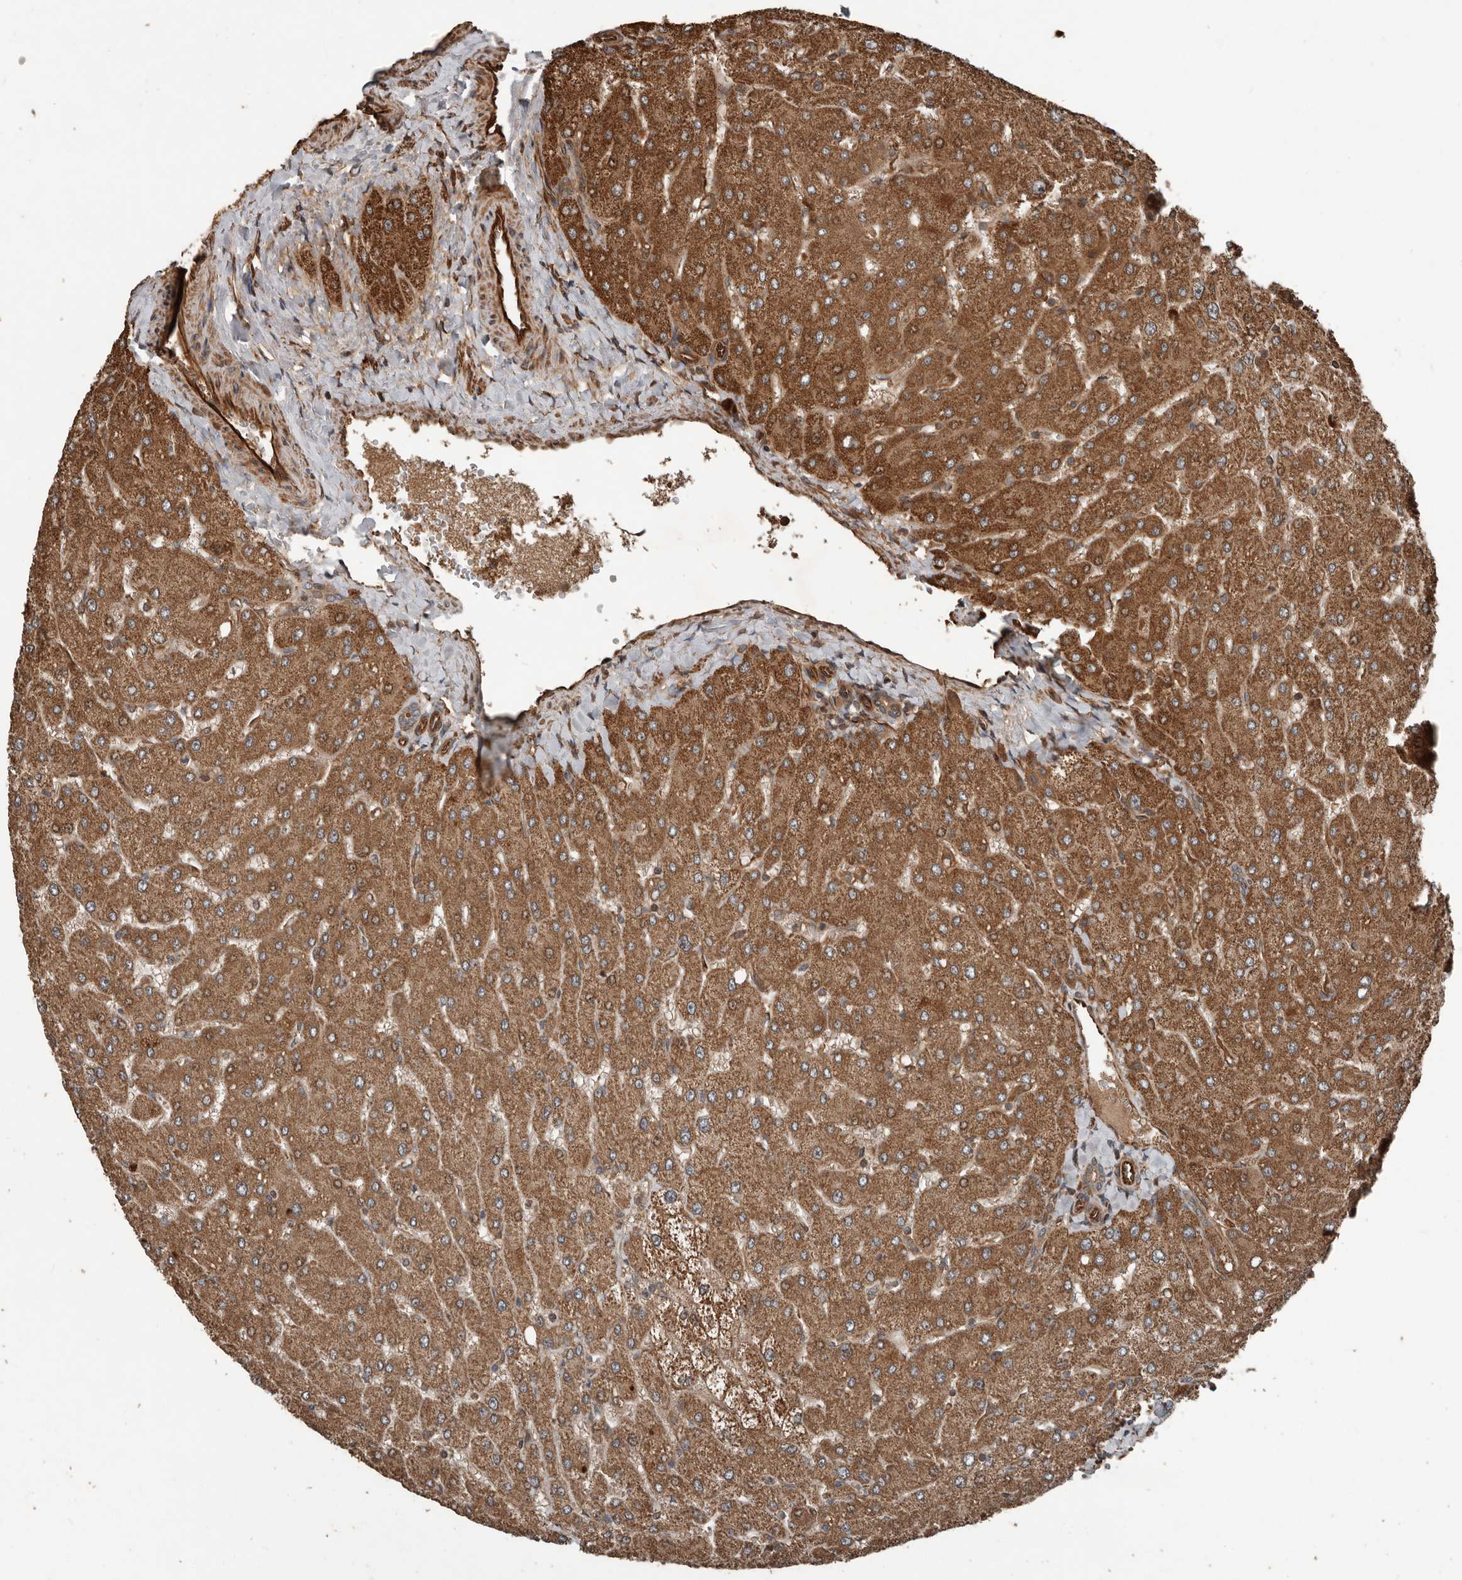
{"staining": {"intensity": "moderate", "quantity": ">75%", "location": "cytoplasmic/membranous"}, "tissue": "liver", "cell_type": "Cholangiocytes", "image_type": "normal", "snomed": [{"axis": "morphology", "description": "Normal tissue, NOS"}, {"axis": "topography", "description": "Liver"}], "caption": "A high-resolution micrograph shows immunohistochemistry (IHC) staining of benign liver, which displays moderate cytoplasmic/membranous positivity in approximately >75% of cholangiocytes.", "gene": "YOD1", "patient": {"sex": "male", "age": 55}}